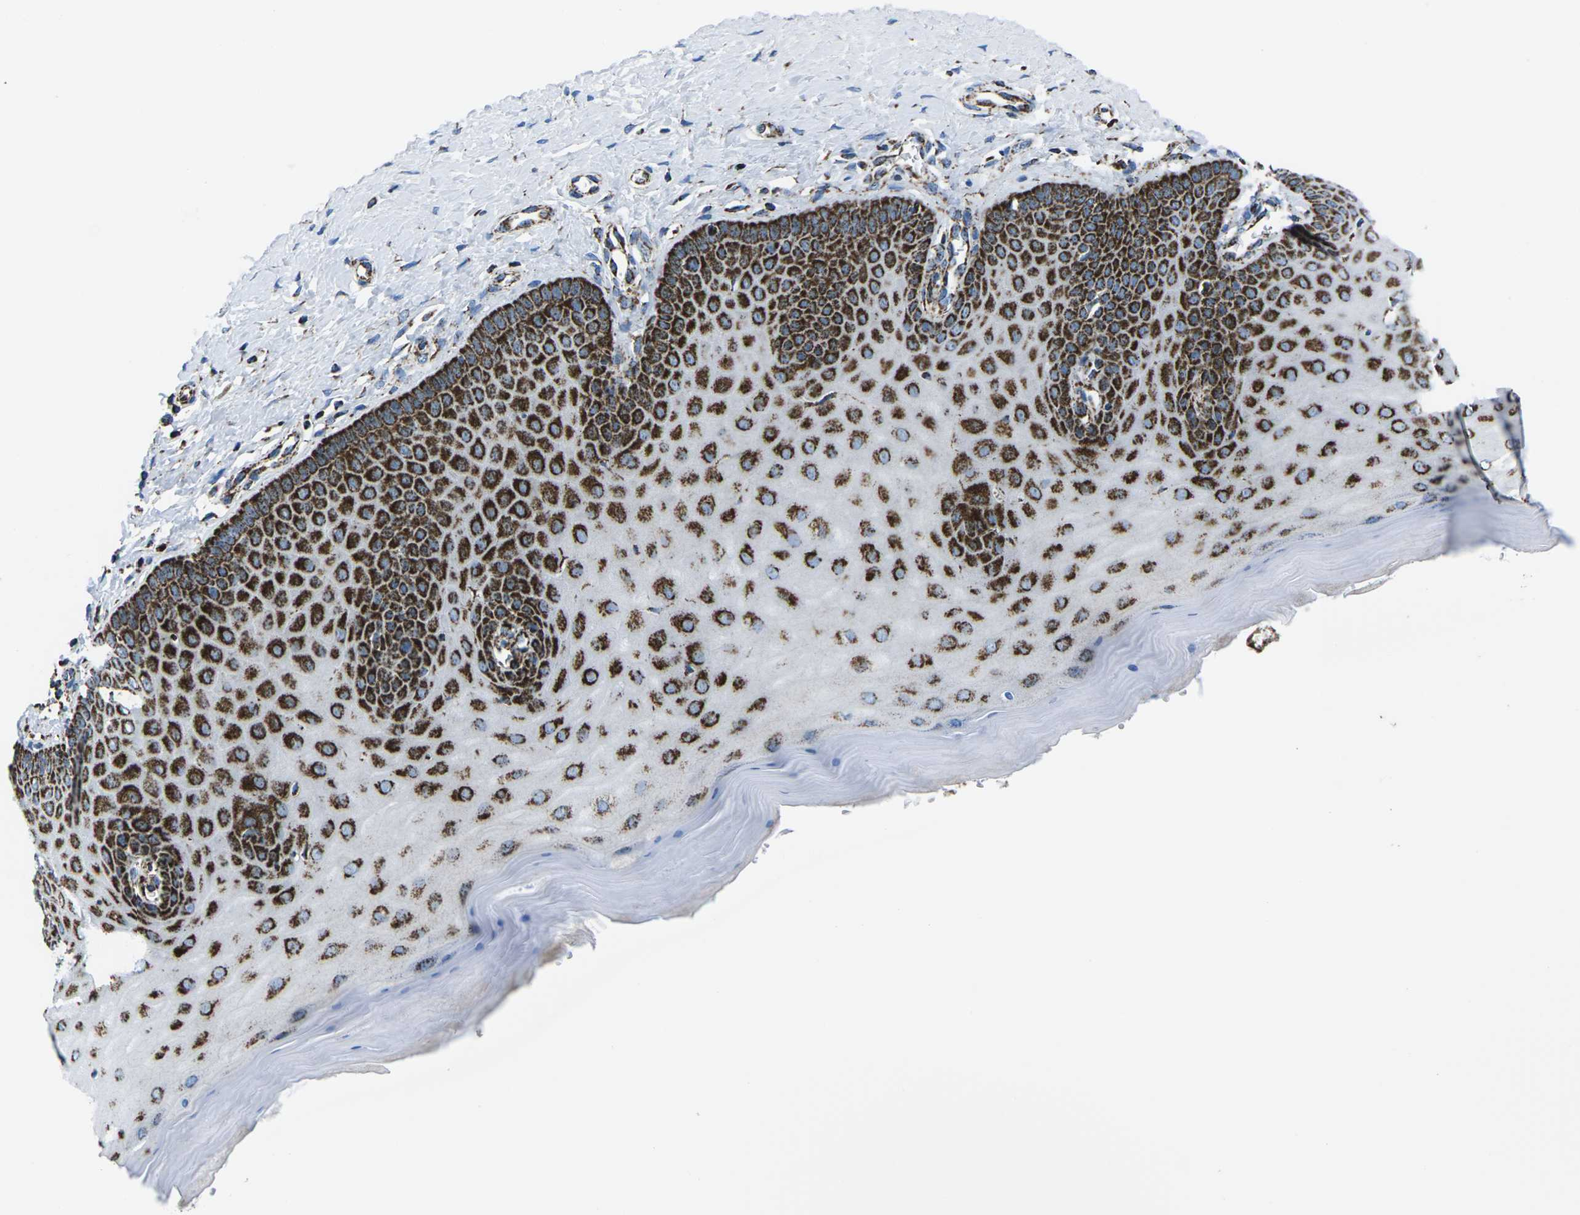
{"staining": {"intensity": "strong", "quantity": ">75%", "location": "cytoplasmic/membranous"}, "tissue": "cervix", "cell_type": "Glandular cells", "image_type": "normal", "snomed": [{"axis": "morphology", "description": "Normal tissue, NOS"}, {"axis": "topography", "description": "Cervix"}], "caption": "A high amount of strong cytoplasmic/membranous staining is appreciated in approximately >75% of glandular cells in benign cervix. Nuclei are stained in blue.", "gene": "MT", "patient": {"sex": "female", "age": 55}}